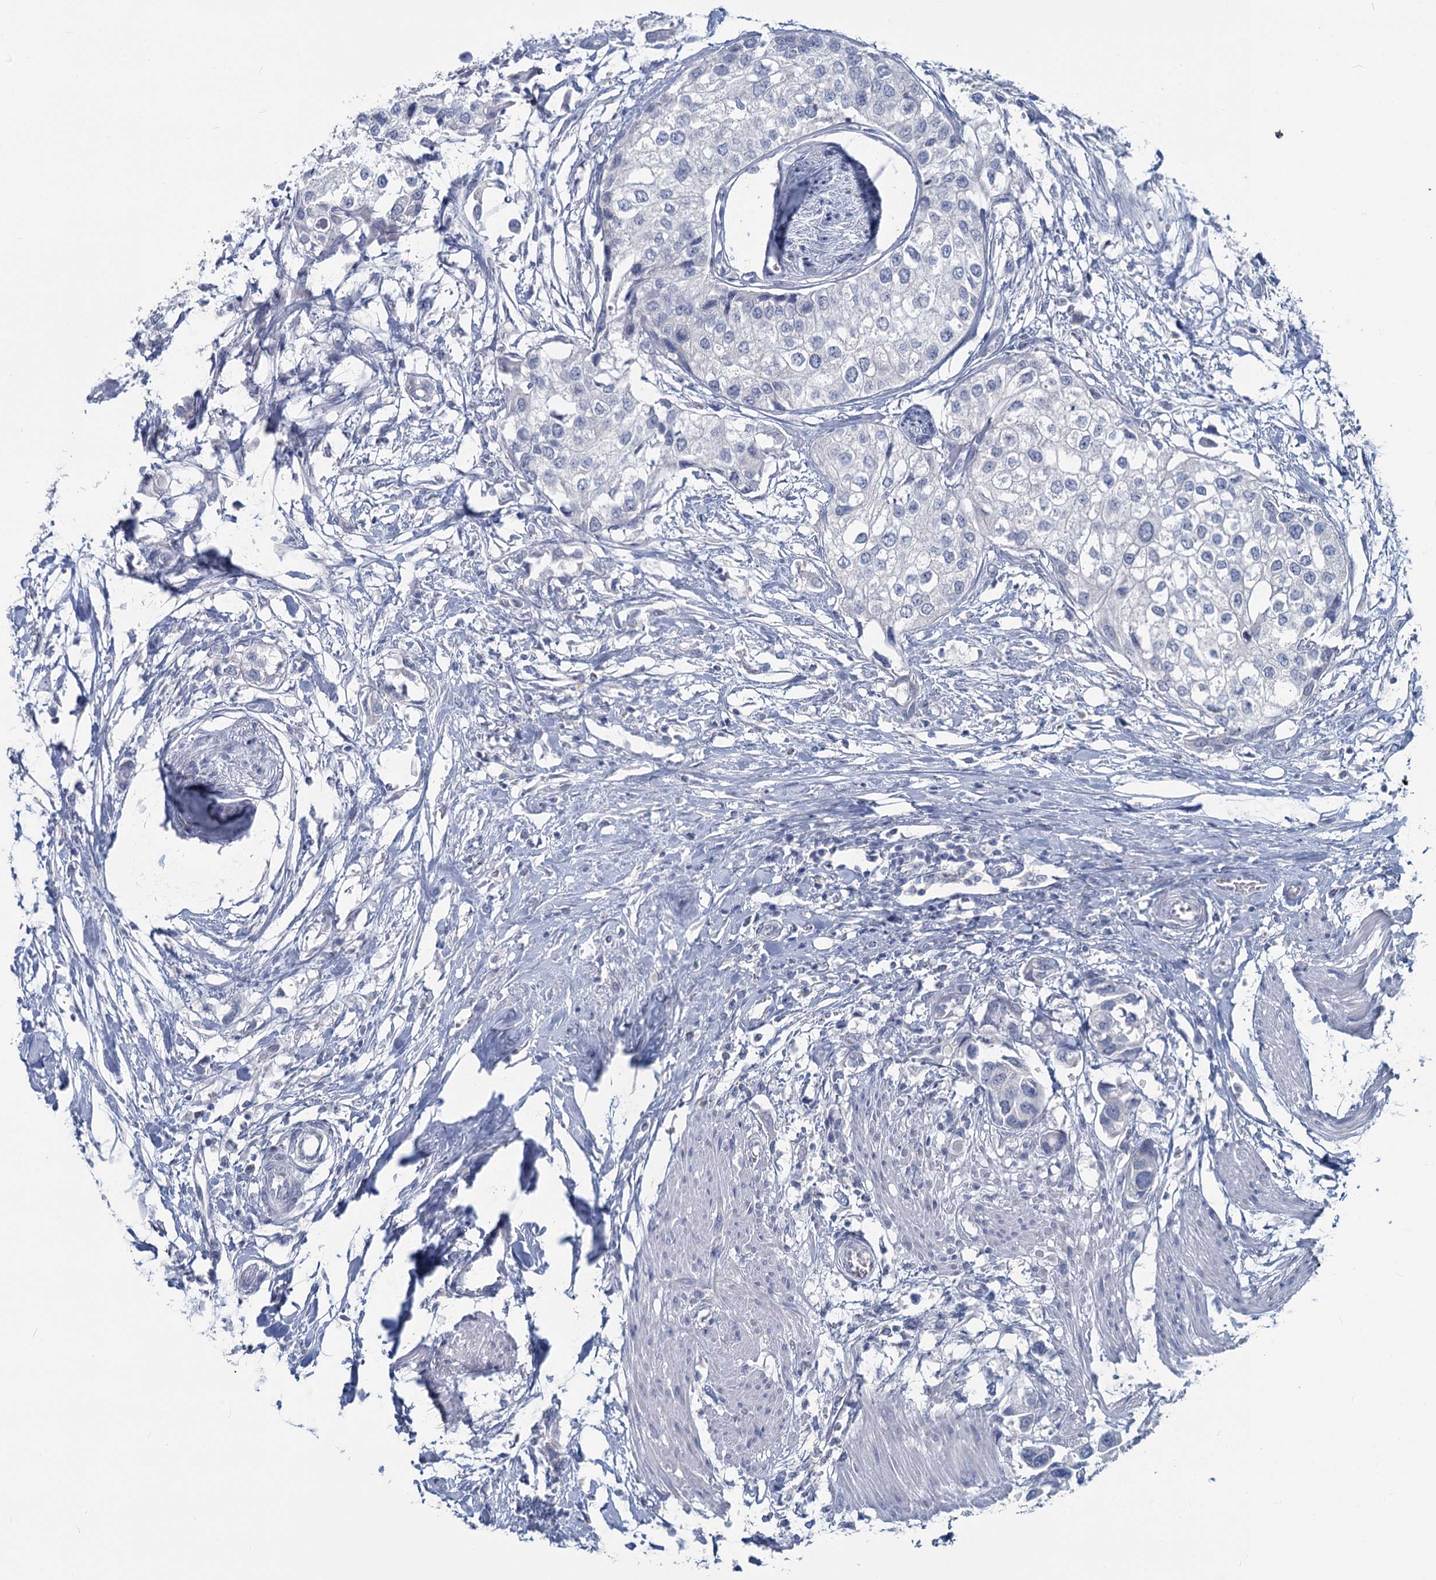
{"staining": {"intensity": "negative", "quantity": "none", "location": "none"}, "tissue": "urothelial cancer", "cell_type": "Tumor cells", "image_type": "cancer", "snomed": [{"axis": "morphology", "description": "Urothelial carcinoma, High grade"}, {"axis": "topography", "description": "Urinary bladder"}], "caption": "The image displays no staining of tumor cells in urothelial cancer.", "gene": "CHGA", "patient": {"sex": "male", "age": 64}}